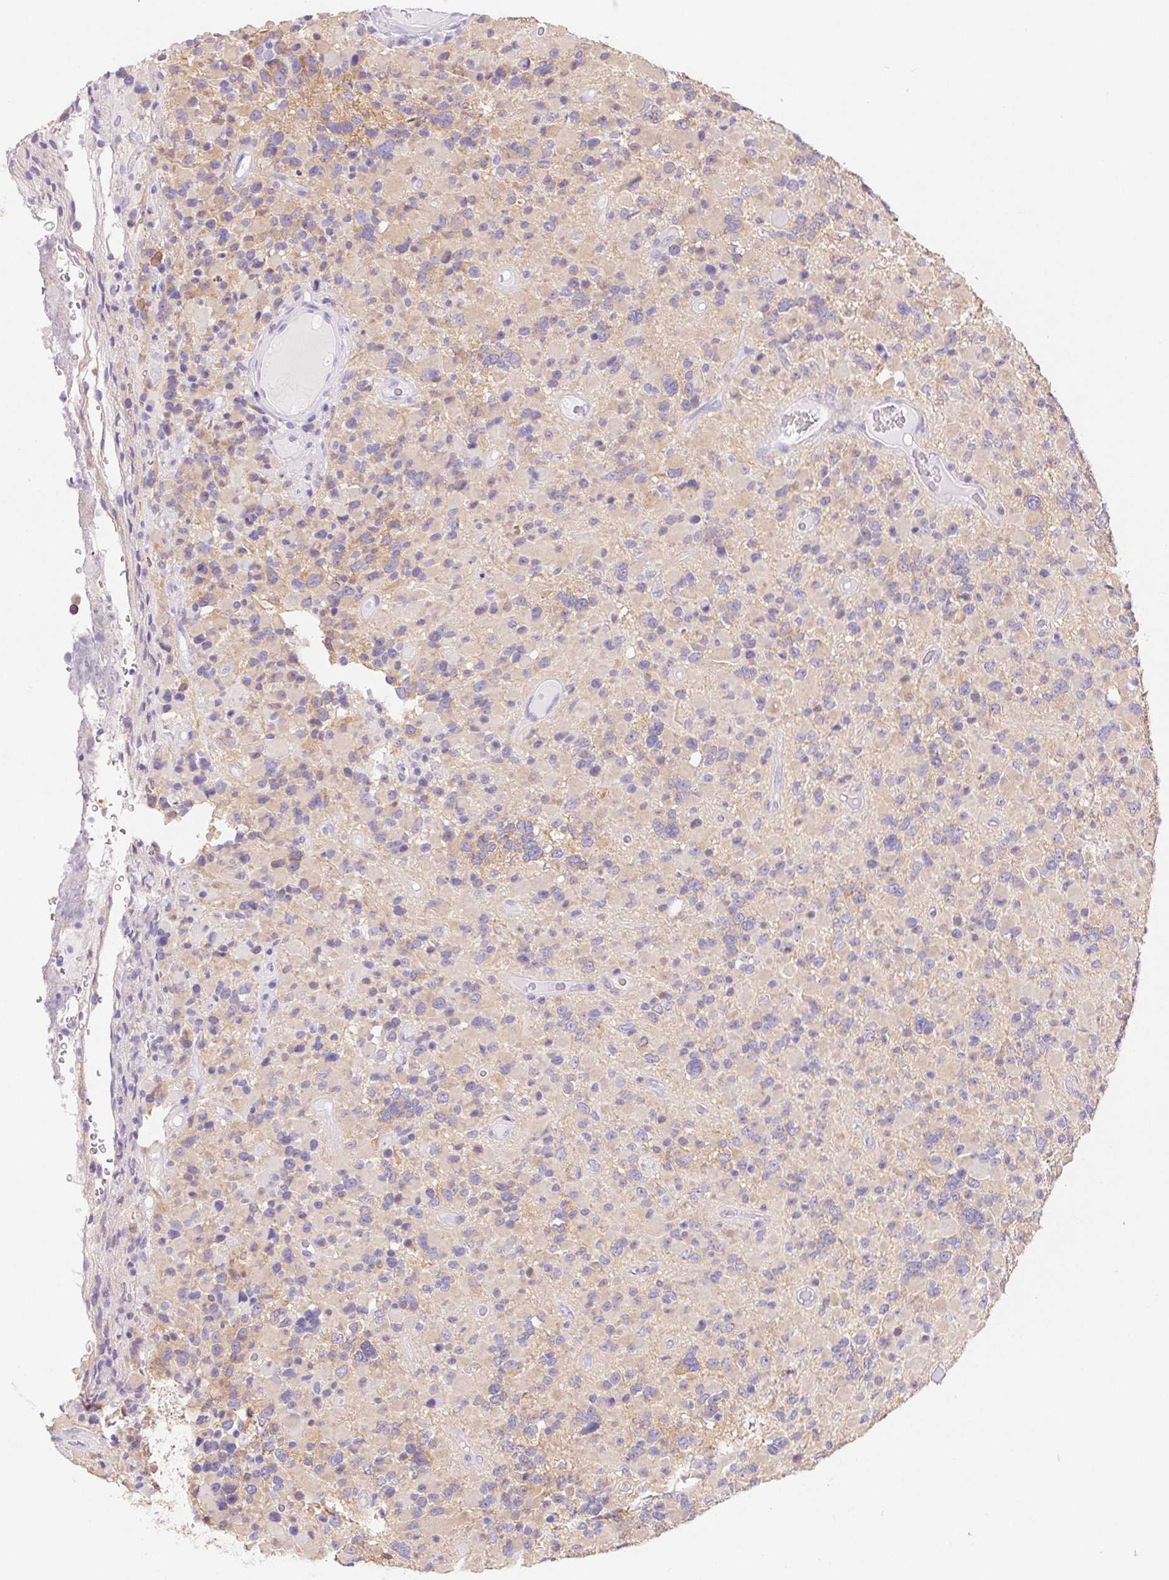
{"staining": {"intensity": "weak", "quantity": "<25%", "location": "cytoplasmic/membranous"}, "tissue": "glioma", "cell_type": "Tumor cells", "image_type": "cancer", "snomed": [{"axis": "morphology", "description": "Glioma, malignant, High grade"}, {"axis": "topography", "description": "Brain"}], "caption": "Tumor cells show no significant staining in malignant glioma (high-grade). (Brightfield microscopy of DAB IHC at high magnification).", "gene": "PNLIP", "patient": {"sex": "female", "age": 40}}